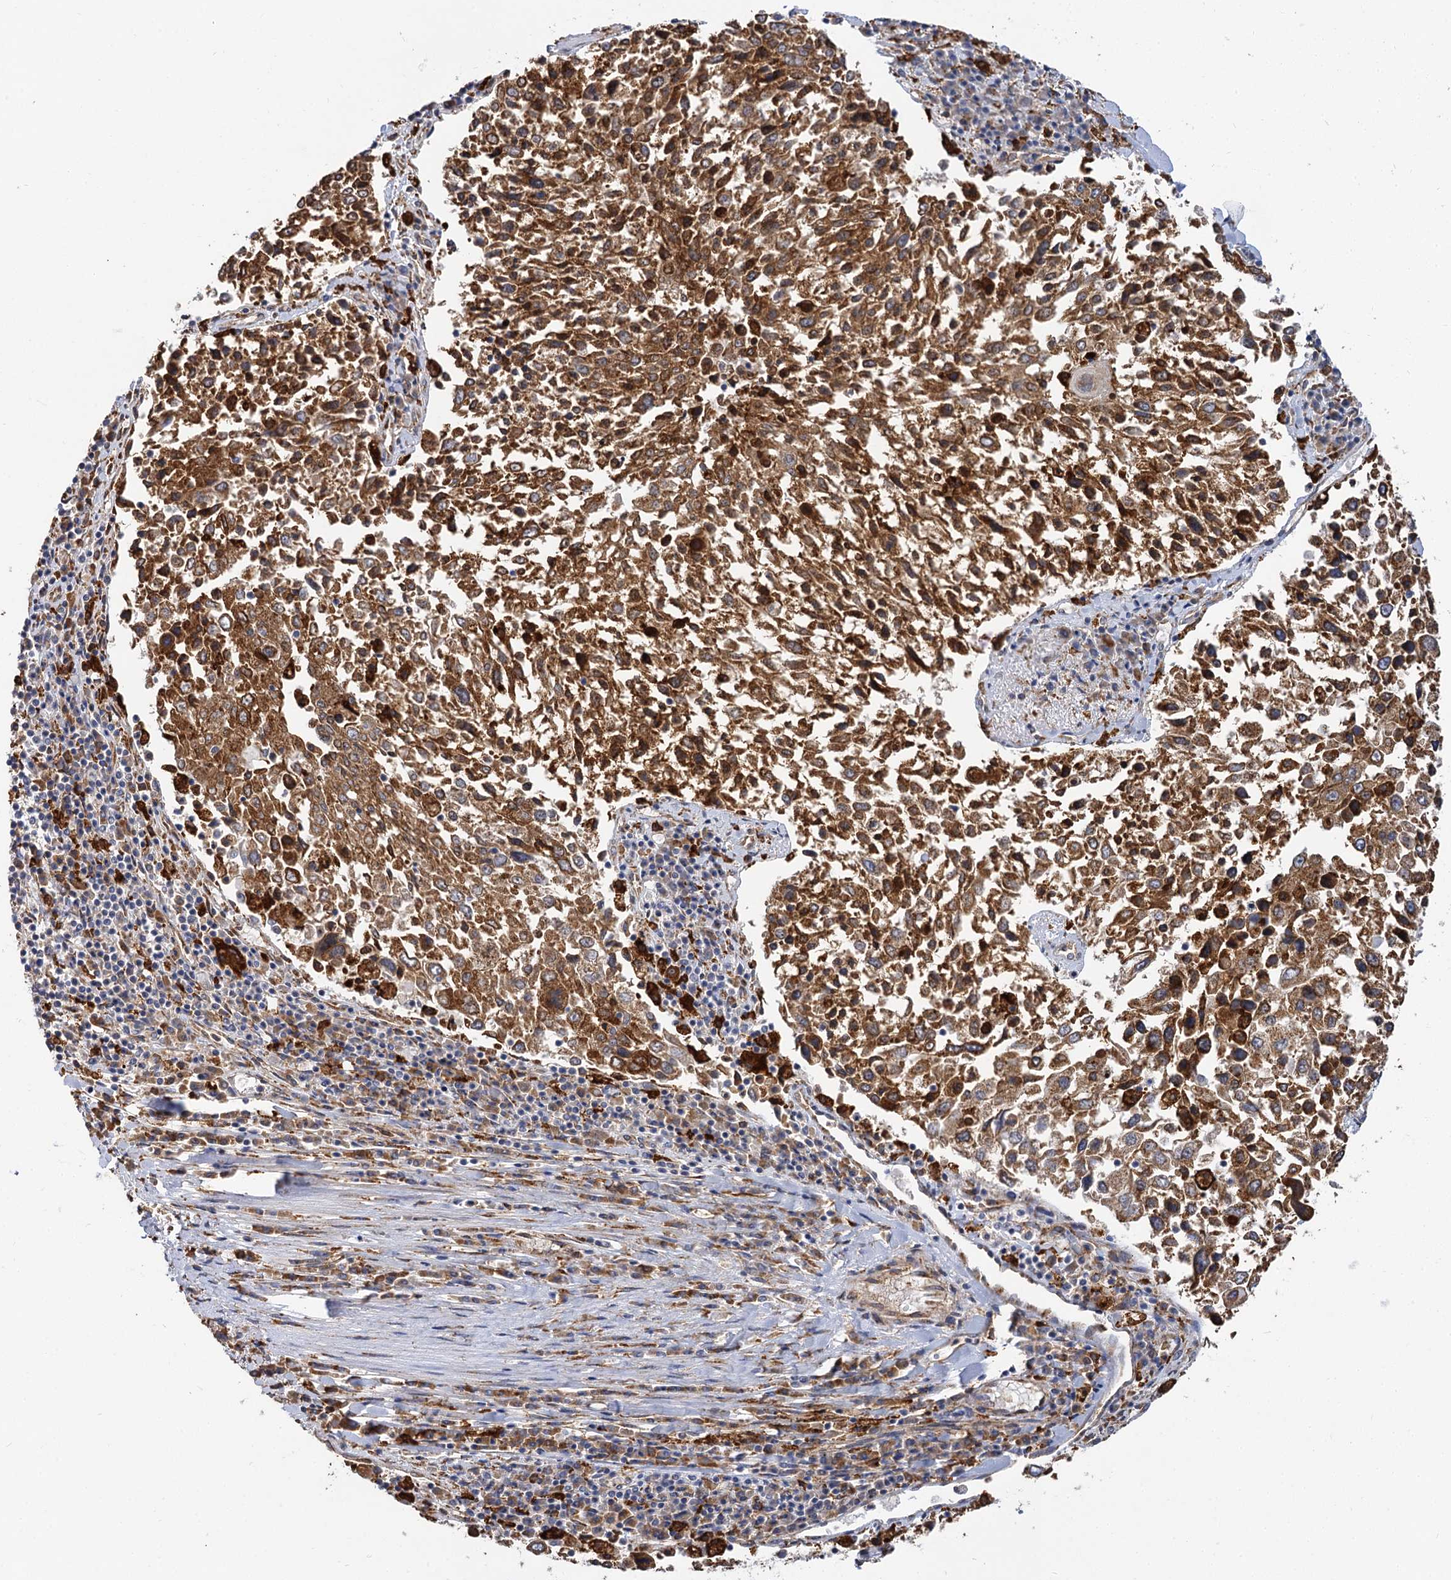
{"staining": {"intensity": "strong", "quantity": ">75%", "location": "cytoplasmic/membranous"}, "tissue": "lung cancer", "cell_type": "Tumor cells", "image_type": "cancer", "snomed": [{"axis": "morphology", "description": "Squamous cell carcinoma, NOS"}, {"axis": "topography", "description": "Lung"}], "caption": "There is high levels of strong cytoplasmic/membranous expression in tumor cells of squamous cell carcinoma (lung), as demonstrated by immunohistochemical staining (brown color).", "gene": "PPIP5K2", "patient": {"sex": "male", "age": 65}}